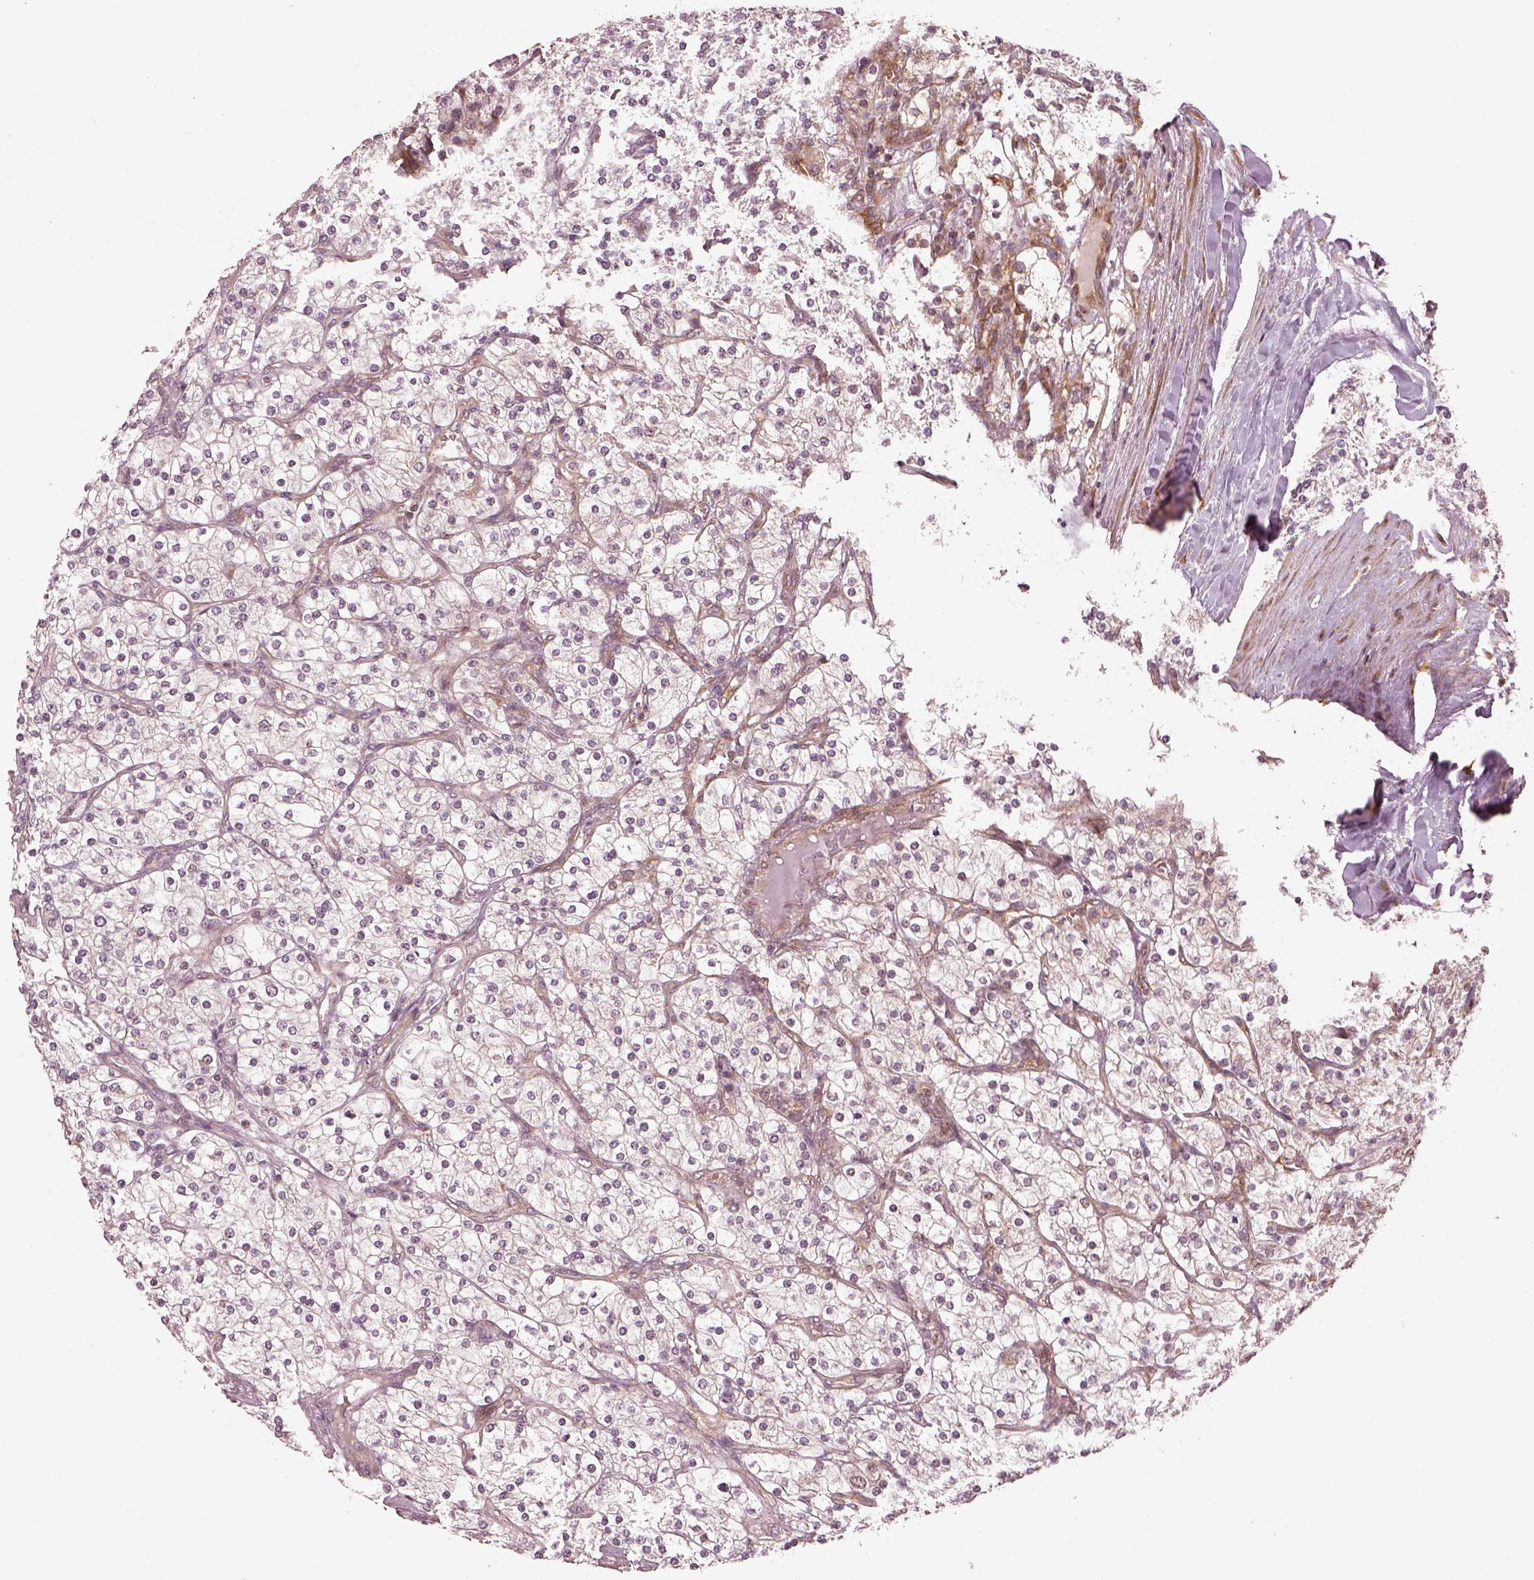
{"staining": {"intensity": "negative", "quantity": "none", "location": "none"}, "tissue": "renal cancer", "cell_type": "Tumor cells", "image_type": "cancer", "snomed": [{"axis": "morphology", "description": "Adenocarcinoma, NOS"}, {"axis": "topography", "description": "Kidney"}], "caption": "Immunohistochemistry (IHC) photomicrograph of neoplastic tissue: renal cancer stained with DAB (3,3'-diaminobenzidine) reveals no significant protein expression in tumor cells. (DAB (3,3'-diaminobenzidine) immunohistochemistry, high magnification).", "gene": "LSM14A", "patient": {"sex": "male", "age": 80}}